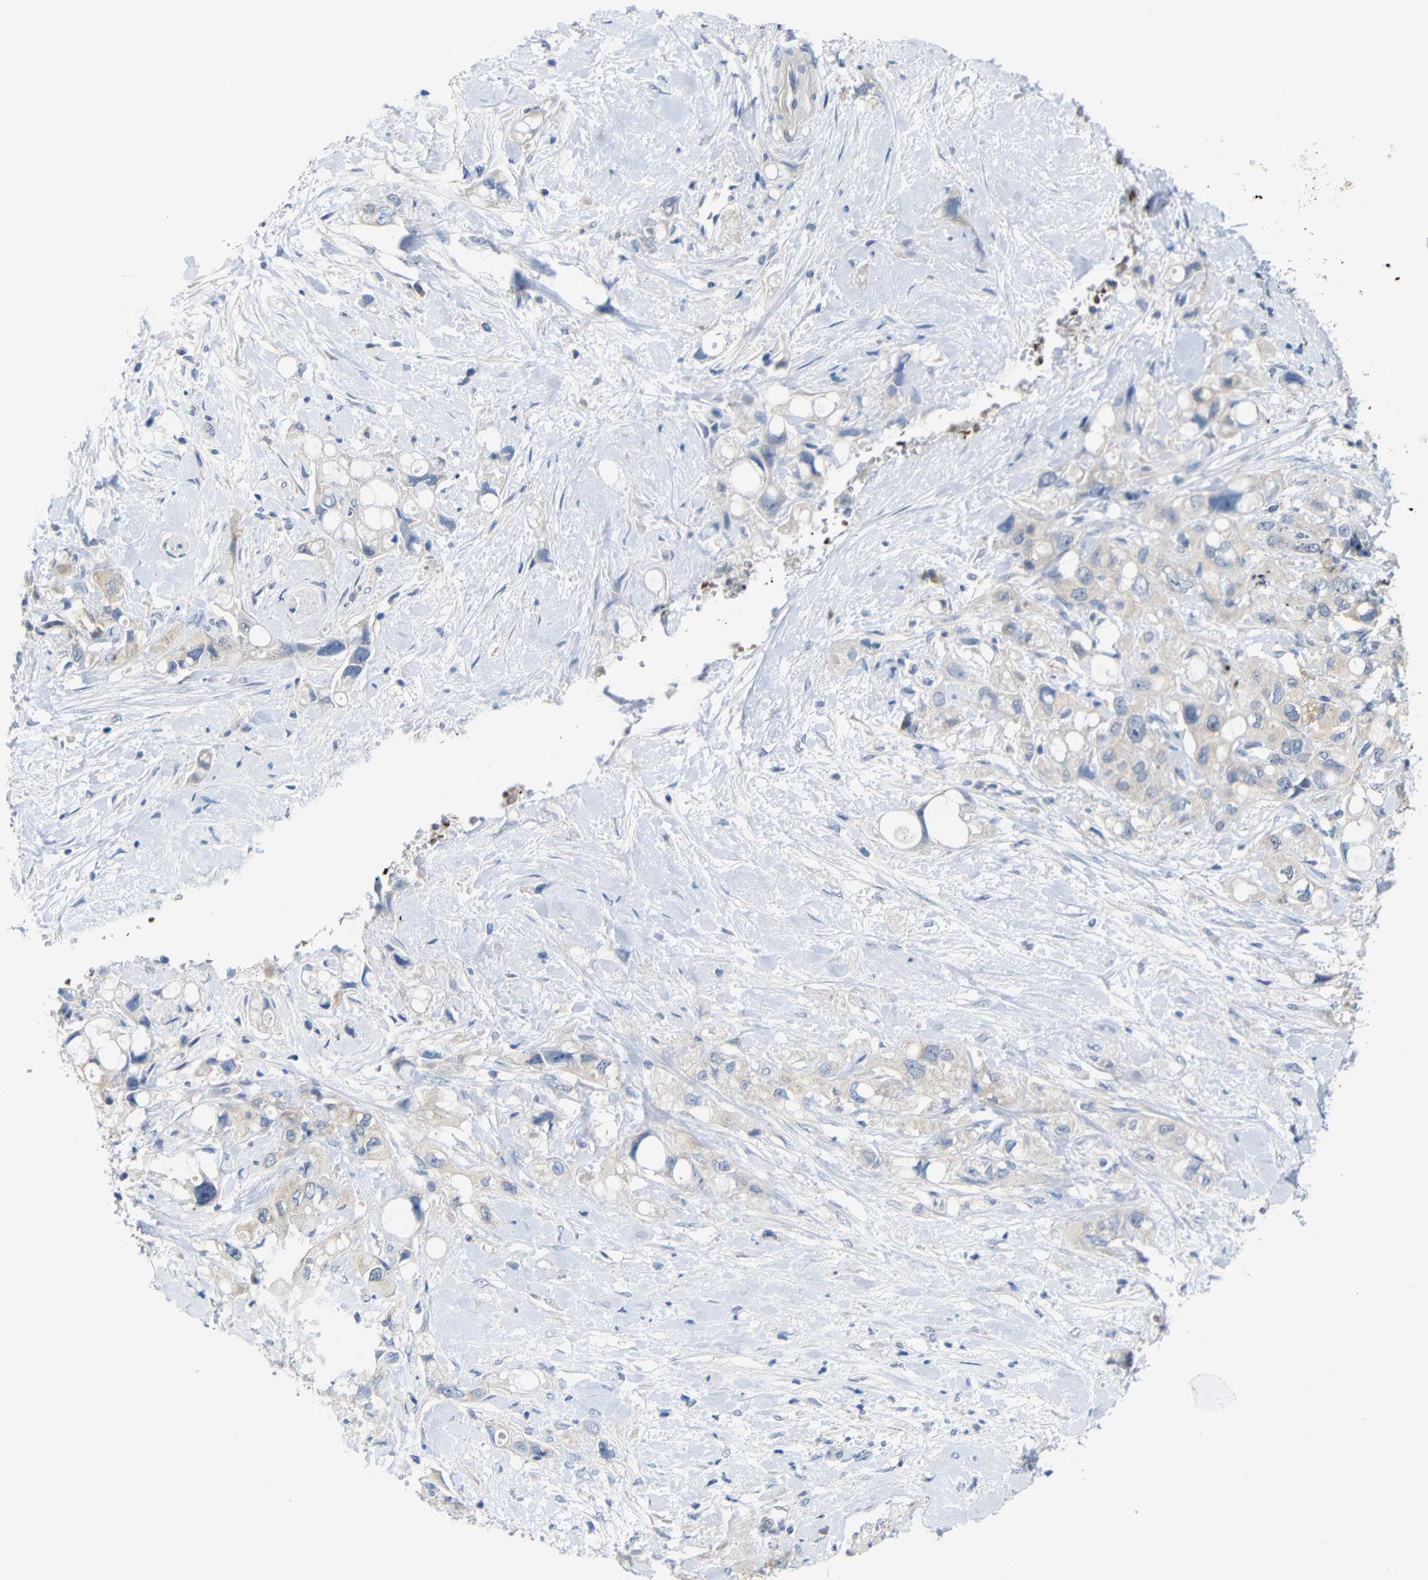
{"staining": {"intensity": "weak", "quantity": ">75%", "location": "cytoplasmic/membranous"}, "tissue": "pancreatic cancer", "cell_type": "Tumor cells", "image_type": "cancer", "snomed": [{"axis": "morphology", "description": "Adenocarcinoma, NOS"}, {"axis": "topography", "description": "Pancreas"}], "caption": "Protein analysis of pancreatic cancer tissue shows weak cytoplasmic/membranous staining in approximately >75% of tumor cells.", "gene": "TBC1D32", "patient": {"sex": "female", "age": 56}}